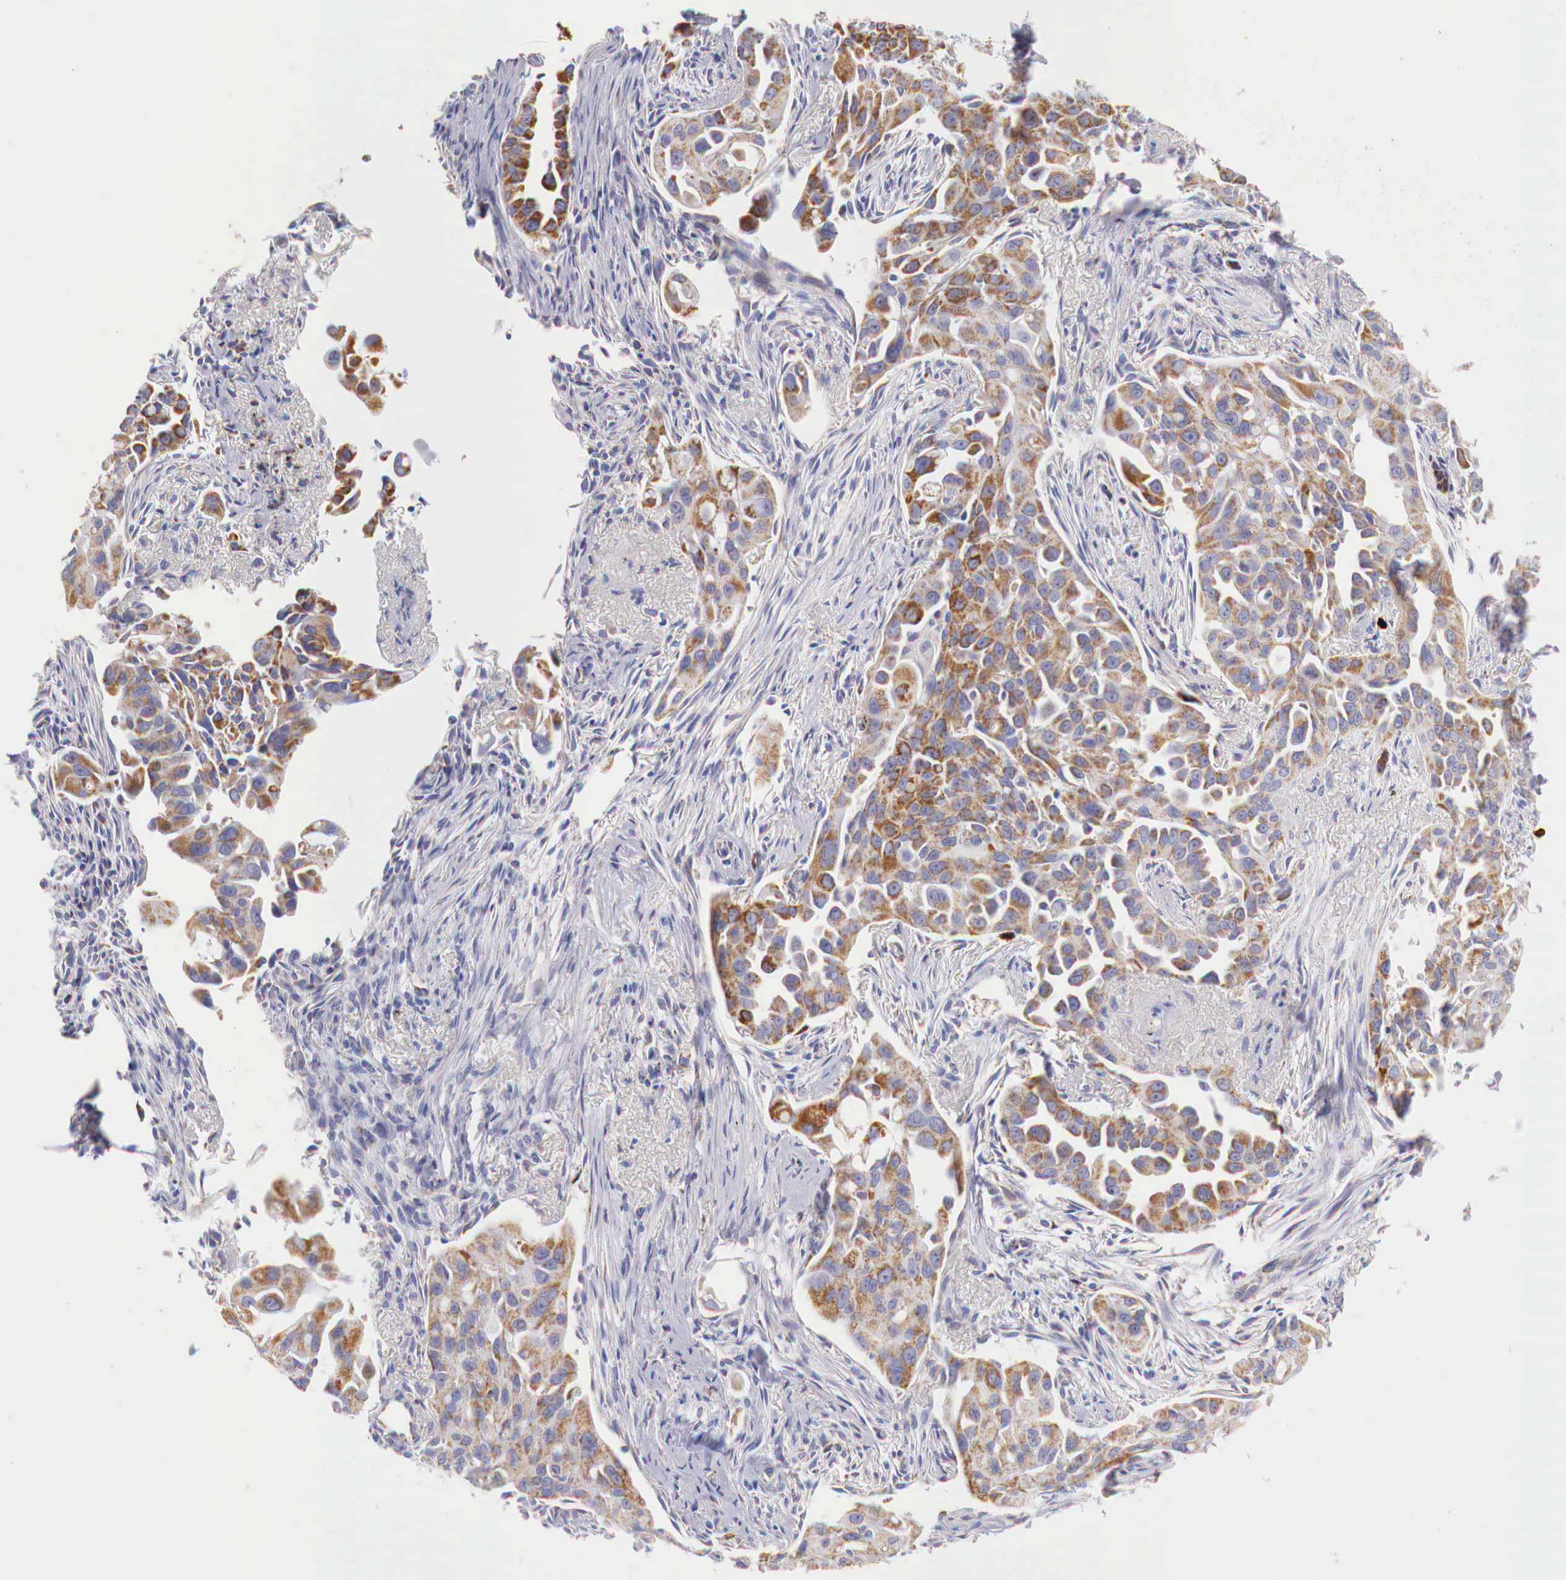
{"staining": {"intensity": "strong", "quantity": ">75%", "location": "cytoplasmic/membranous"}, "tissue": "lung cancer", "cell_type": "Tumor cells", "image_type": "cancer", "snomed": [{"axis": "morphology", "description": "Adenocarcinoma, NOS"}, {"axis": "topography", "description": "Lung"}], "caption": "A high-resolution image shows immunohistochemistry staining of lung adenocarcinoma, which exhibits strong cytoplasmic/membranous staining in approximately >75% of tumor cells. The protein of interest is stained brown, and the nuclei are stained in blue (DAB (3,3'-diaminobenzidine) IHC with brightfield microscopy, high magnification).", "gene": "IDH3G", "patient": {"sex": "male", "age": 68}}